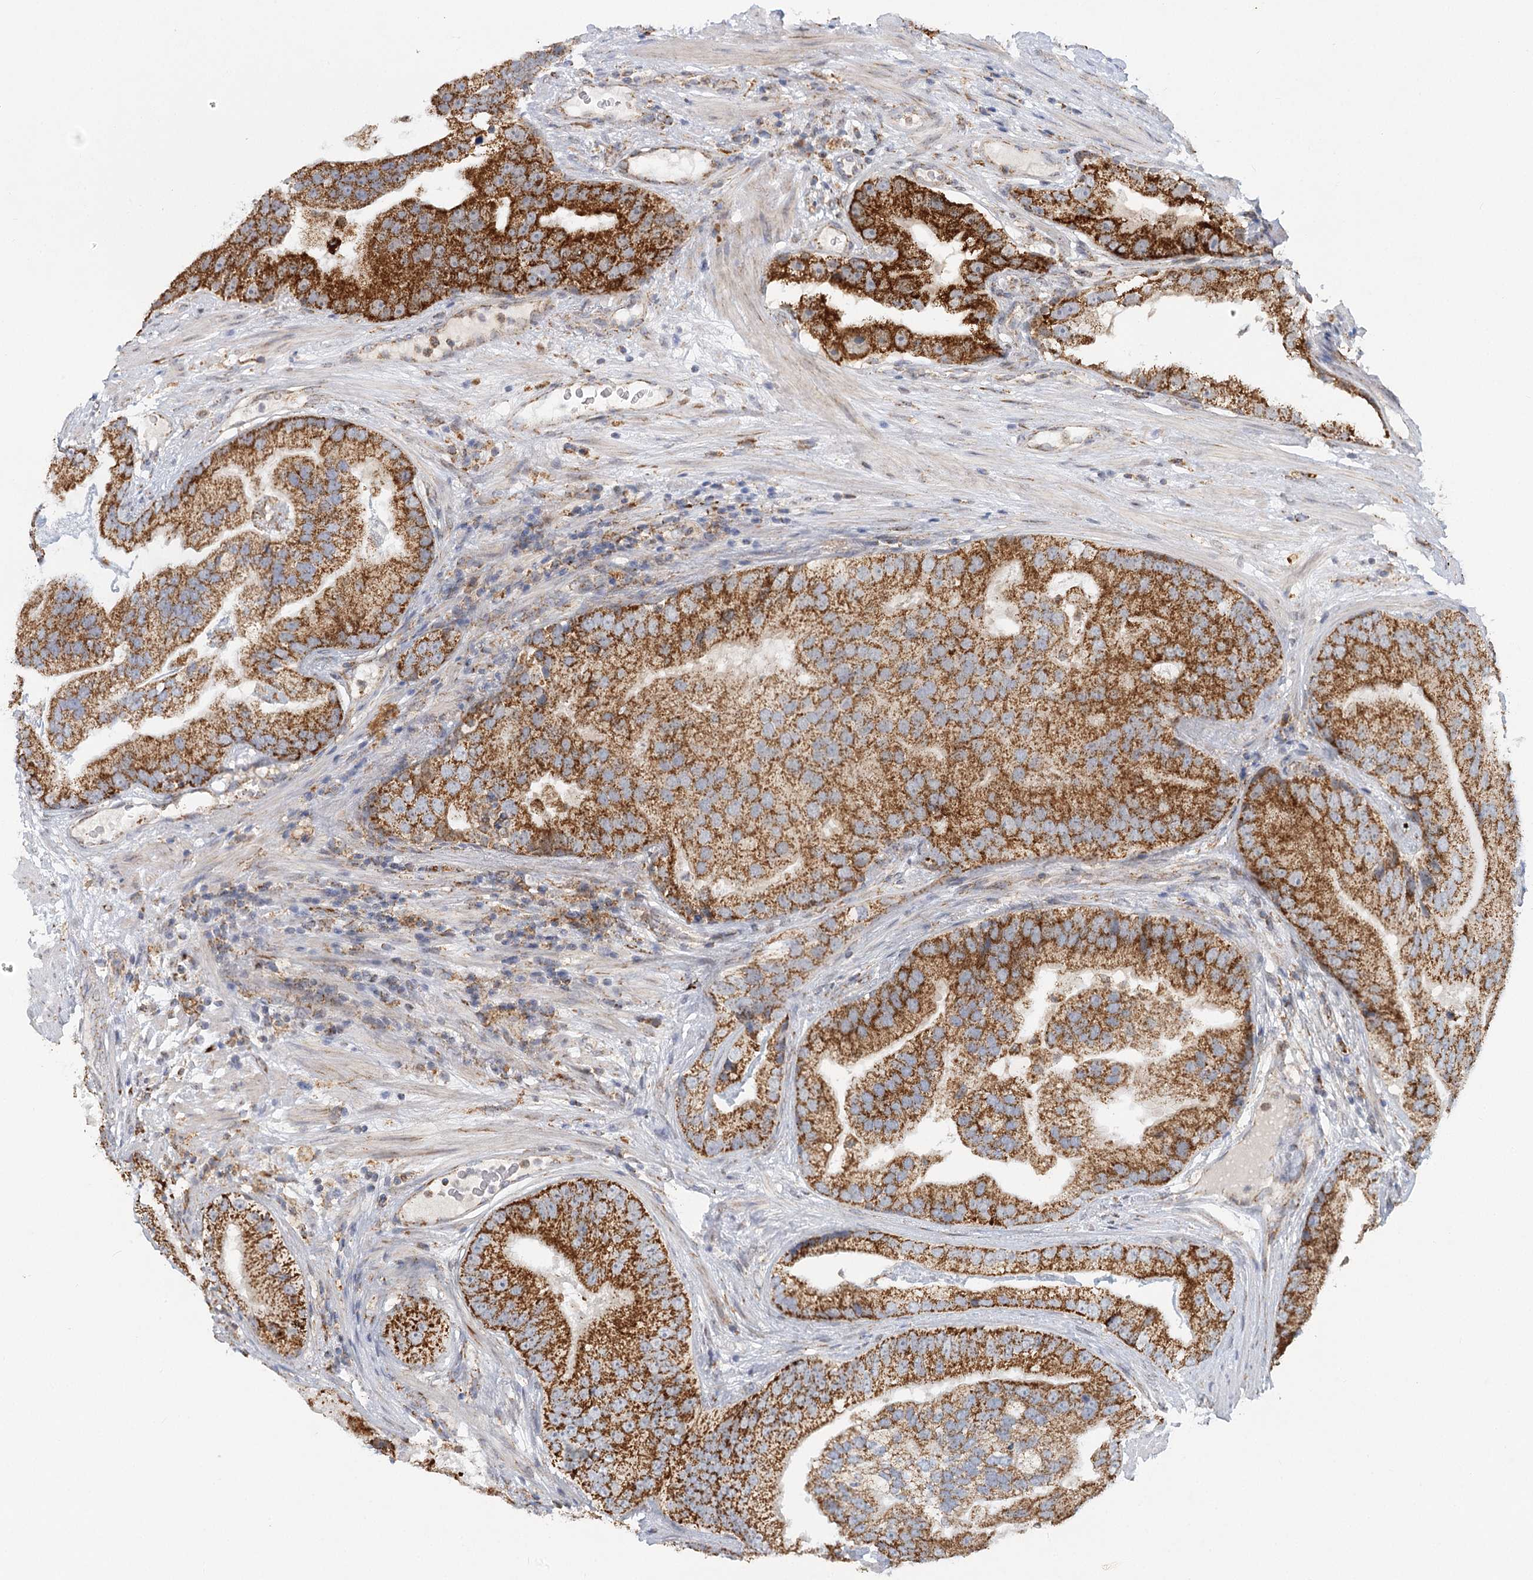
{"staining": {"intensity": "strong", "quantity": ">75%", "location": "cytoplasmic/membranous"}, "tissue": "prostate cancer", "cell_type": "Tumor cells", "image_type": "cancer", "snomed": [{"axis": "morphology", "description": "Adenocarcinoma, High grade"}, {"axis": "topography", "description": "Prostate"}], "caption": "Adenocarcinoma (high-grade) (prostate) tissue reveals strong cytoplasmic/membranous positivity in about >75% of tumor cells, visualized by immunohistochemistry. (Stains: DAB in brown, nuclei in blue, Microscopy: brightfield microscopy at high magnification).", "gene": "TAS1R1", "patient": {"sex": "male", "age": 70}}